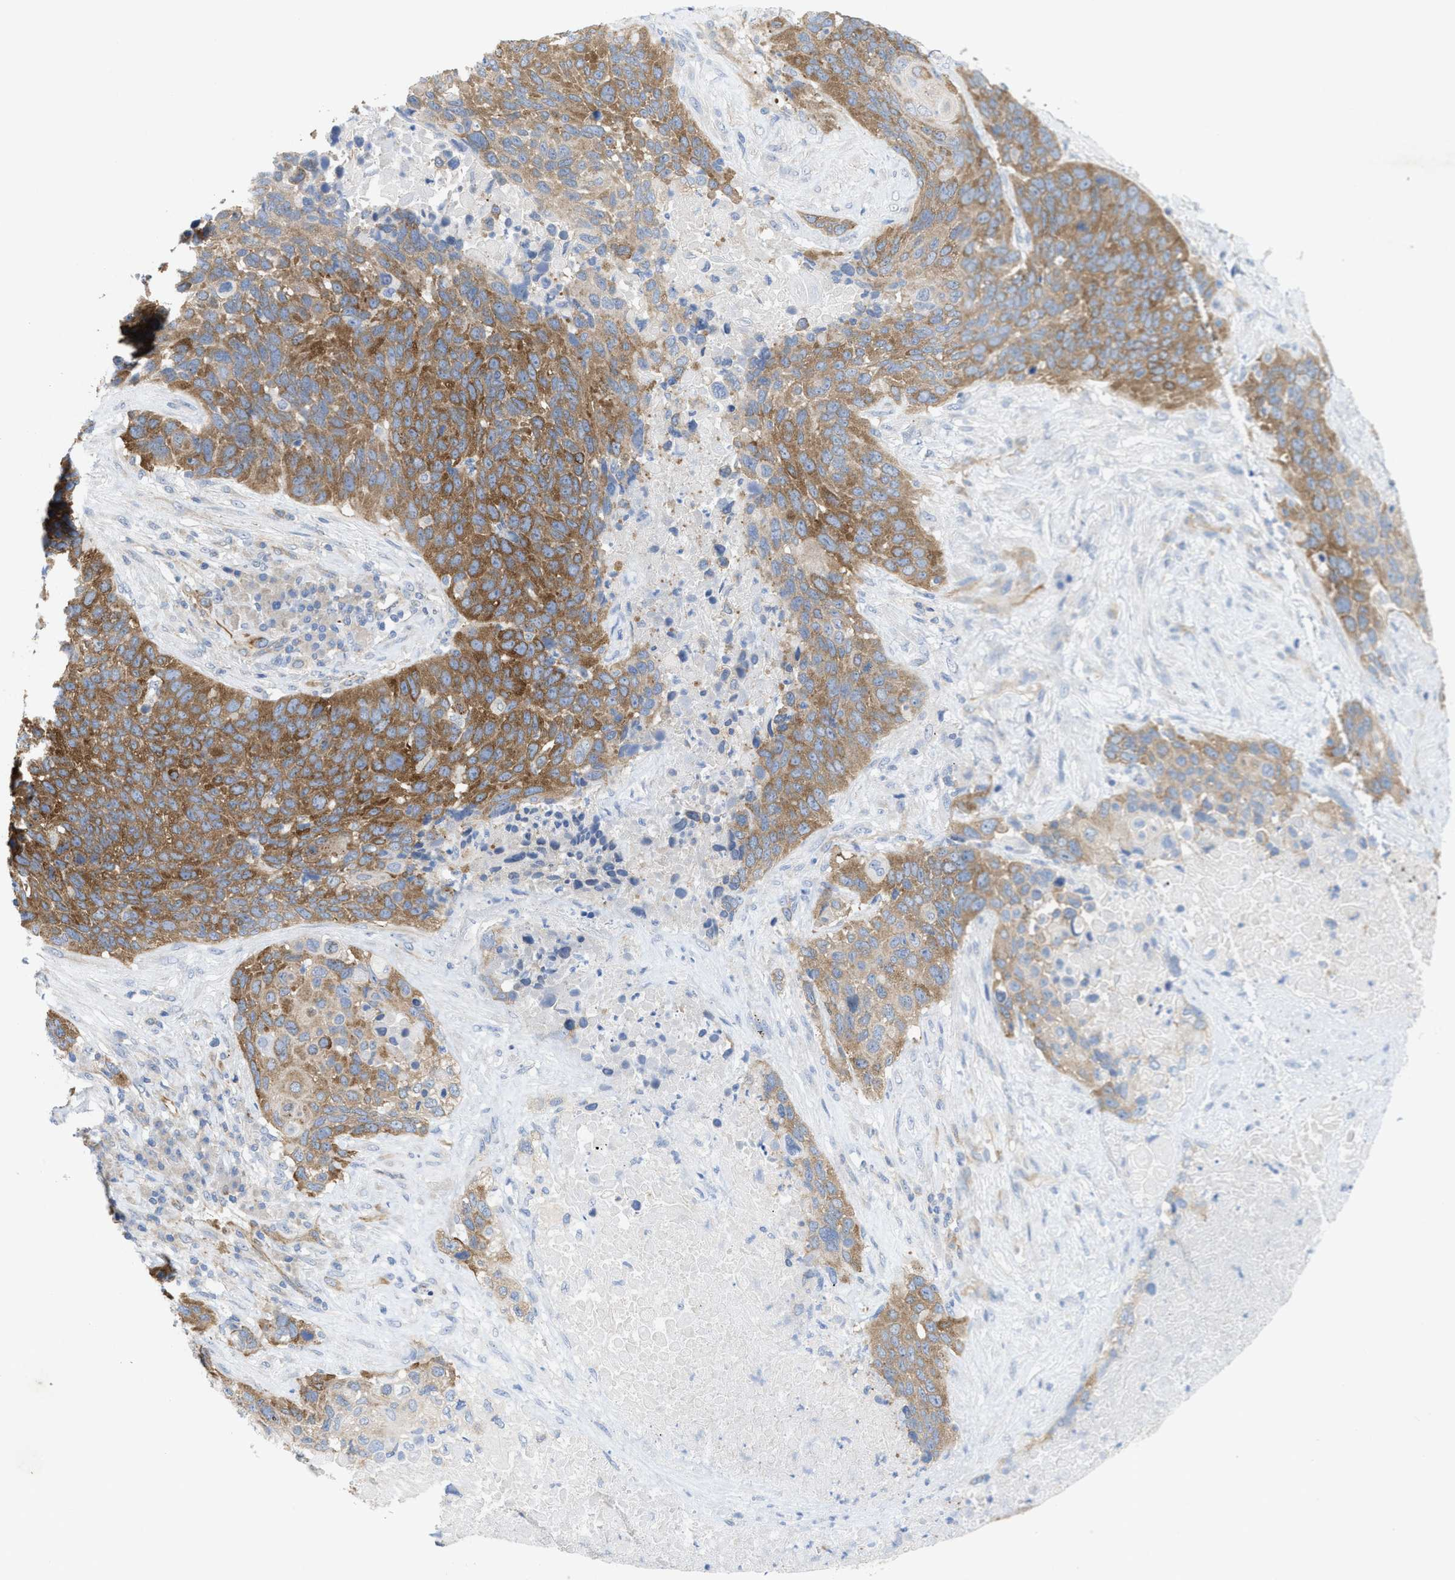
{"staining": {"intensity": "moderate", "quantity": ">75%", "location": "cytoplasmic/membranous"}, "tissue": "lung cancer", "cell_type": "Tumor cells", "image_type": "cancer", "snomed": [{"axis": "morphology", "description": "Squamous cell carcinoma, NOS"}, {"axis": "topography", "description": "Lung"}], "caption": "Lung squamous cell carcinoma stained with IHC demonstrates moderate cytoplasmic/membranous positivity in about >75% of tumor cells.", "gene": "UBAP2", "patient": {"sex": "male", "age": 66}}